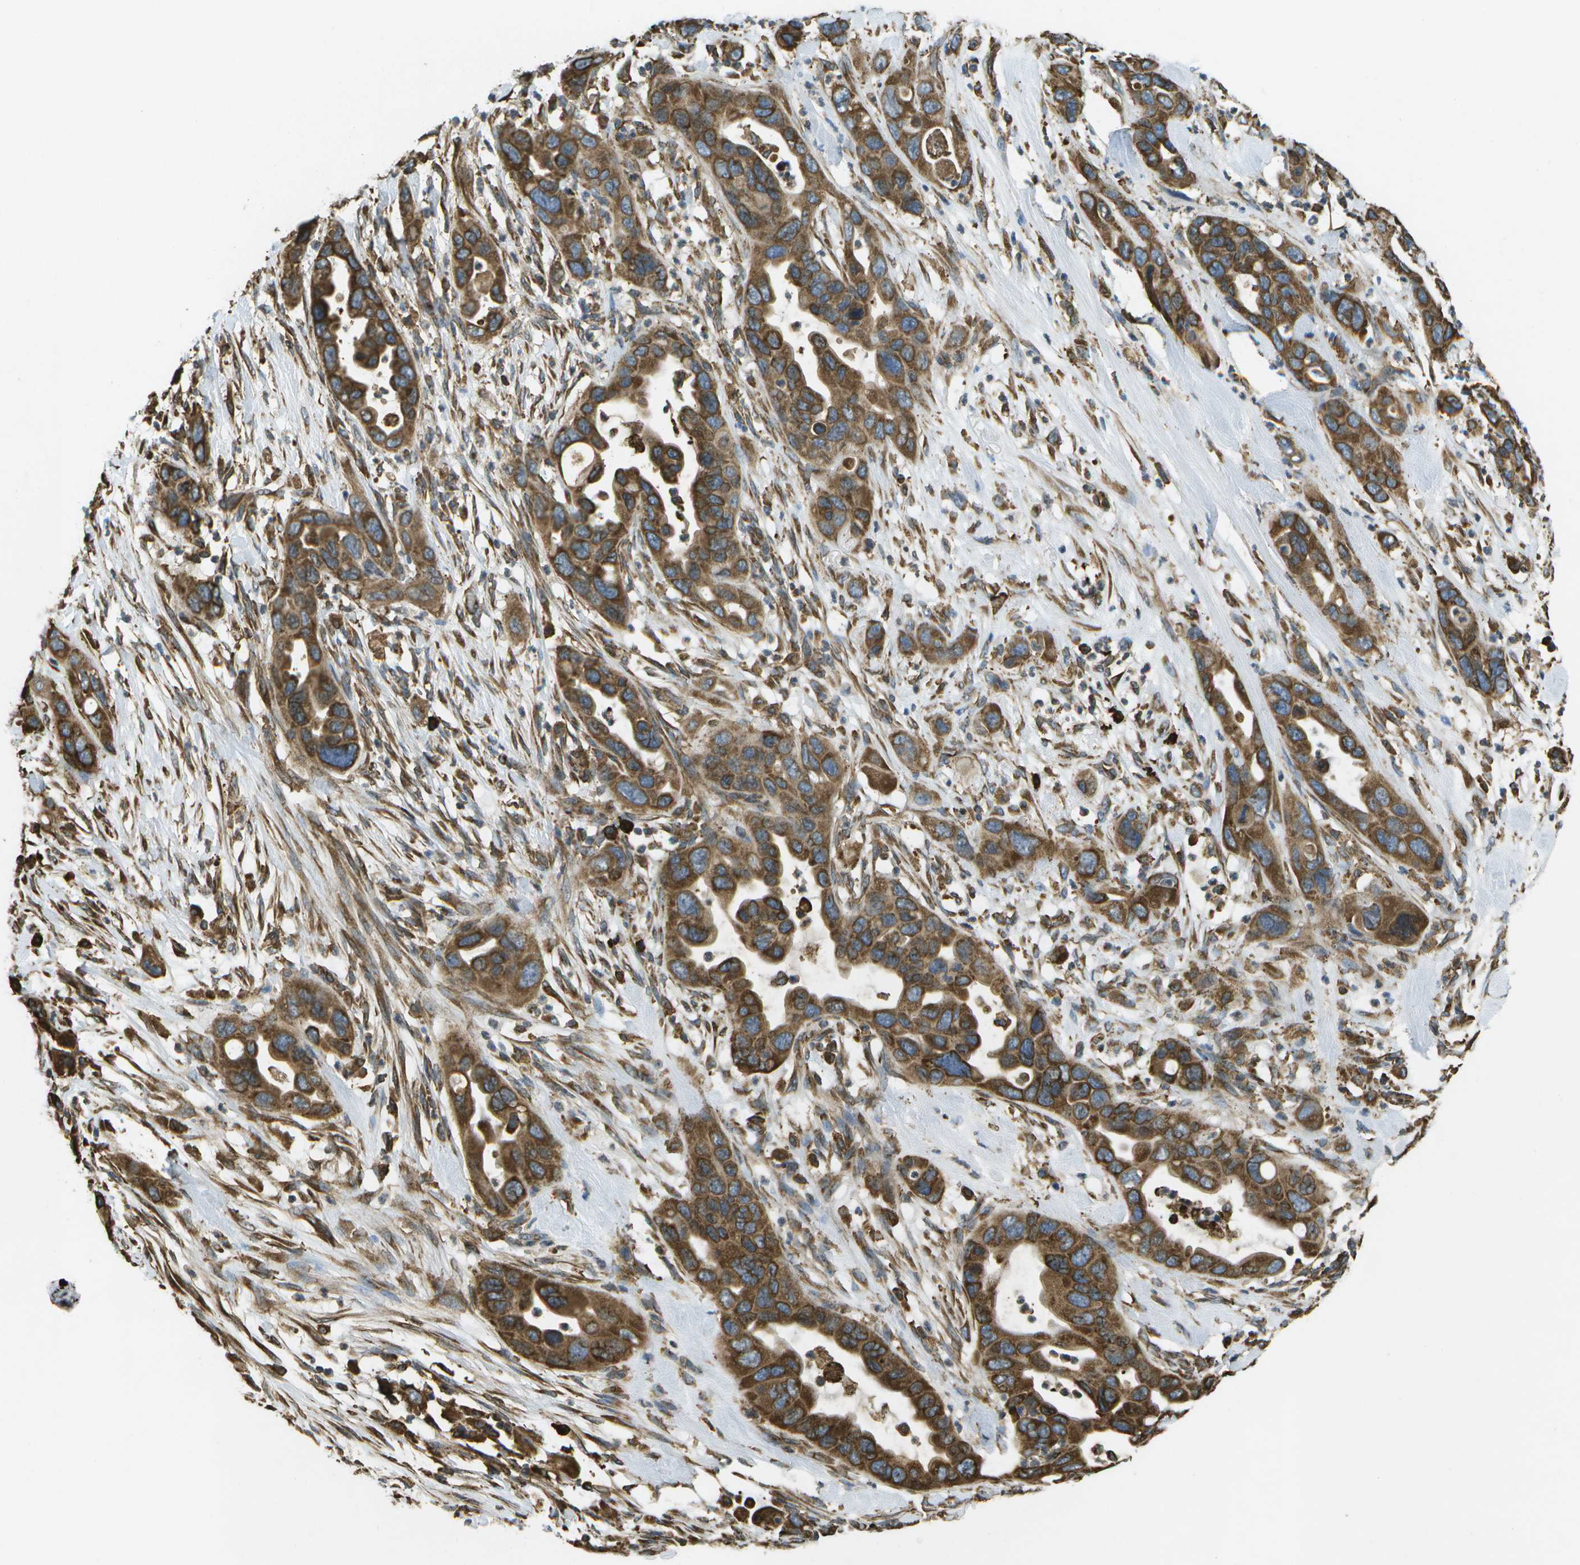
{"staining": {"intensity": "strong", "quantity": ">75%", "location": "cytoplasmic/membranous"}, "tissue": "pancreatic cancer", "cell_type": "Tumor cells", "image_type": "cancer", "snomed": [{"axis": "morphology", "description": "Adenocarcinoma, NOS"}, {"axis": "topography", "description": "Pancreas"}], "caption": "DAB immunohistochemical staining of pancreatic adenocarcinoma displays strong cytoplasmic/membranous protein positivity in about >75% of tumor cells.", "gene": "PDIA4", "patient": {"sex": "female", "age": 71}}